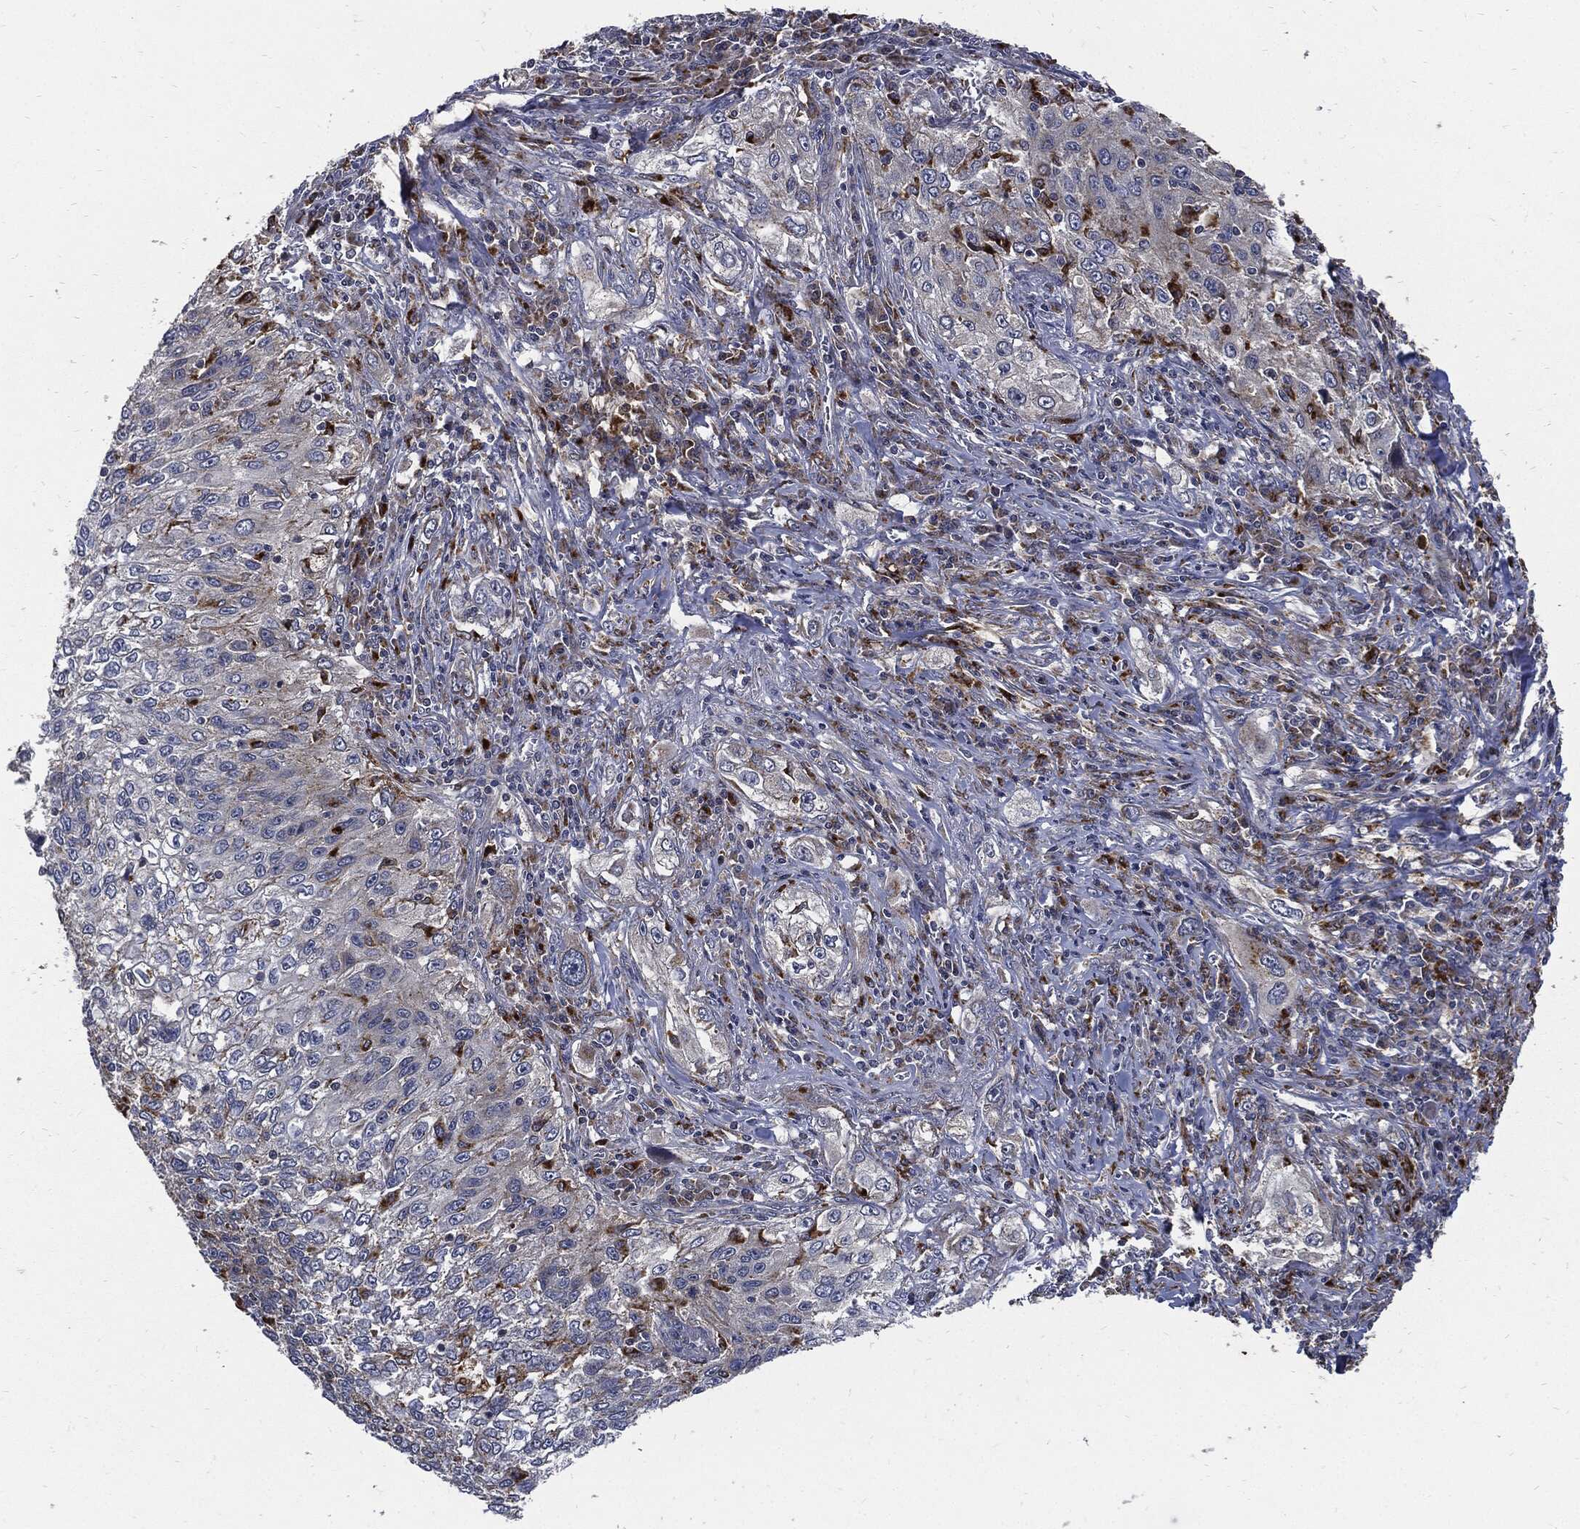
{"staining": {"intensity": "negative", "quantity": "none", "location": "none"}, "tissue": "lung cancer", "cell_type": "Tumor cells", "image_type": "cancer", "snomed": [{"axis": "morphology", "description": "Squamous cell carcinoma, NOS"}, {"axis": "topography", "description": "Lung"}], "caption": "DAB immunohistochemical staining of lung squamous cell carcinoma demonstrates no significant staining in tumor cells.", "gene": "SLC31A2", "patient": {"sex": "female", "age": 69}}